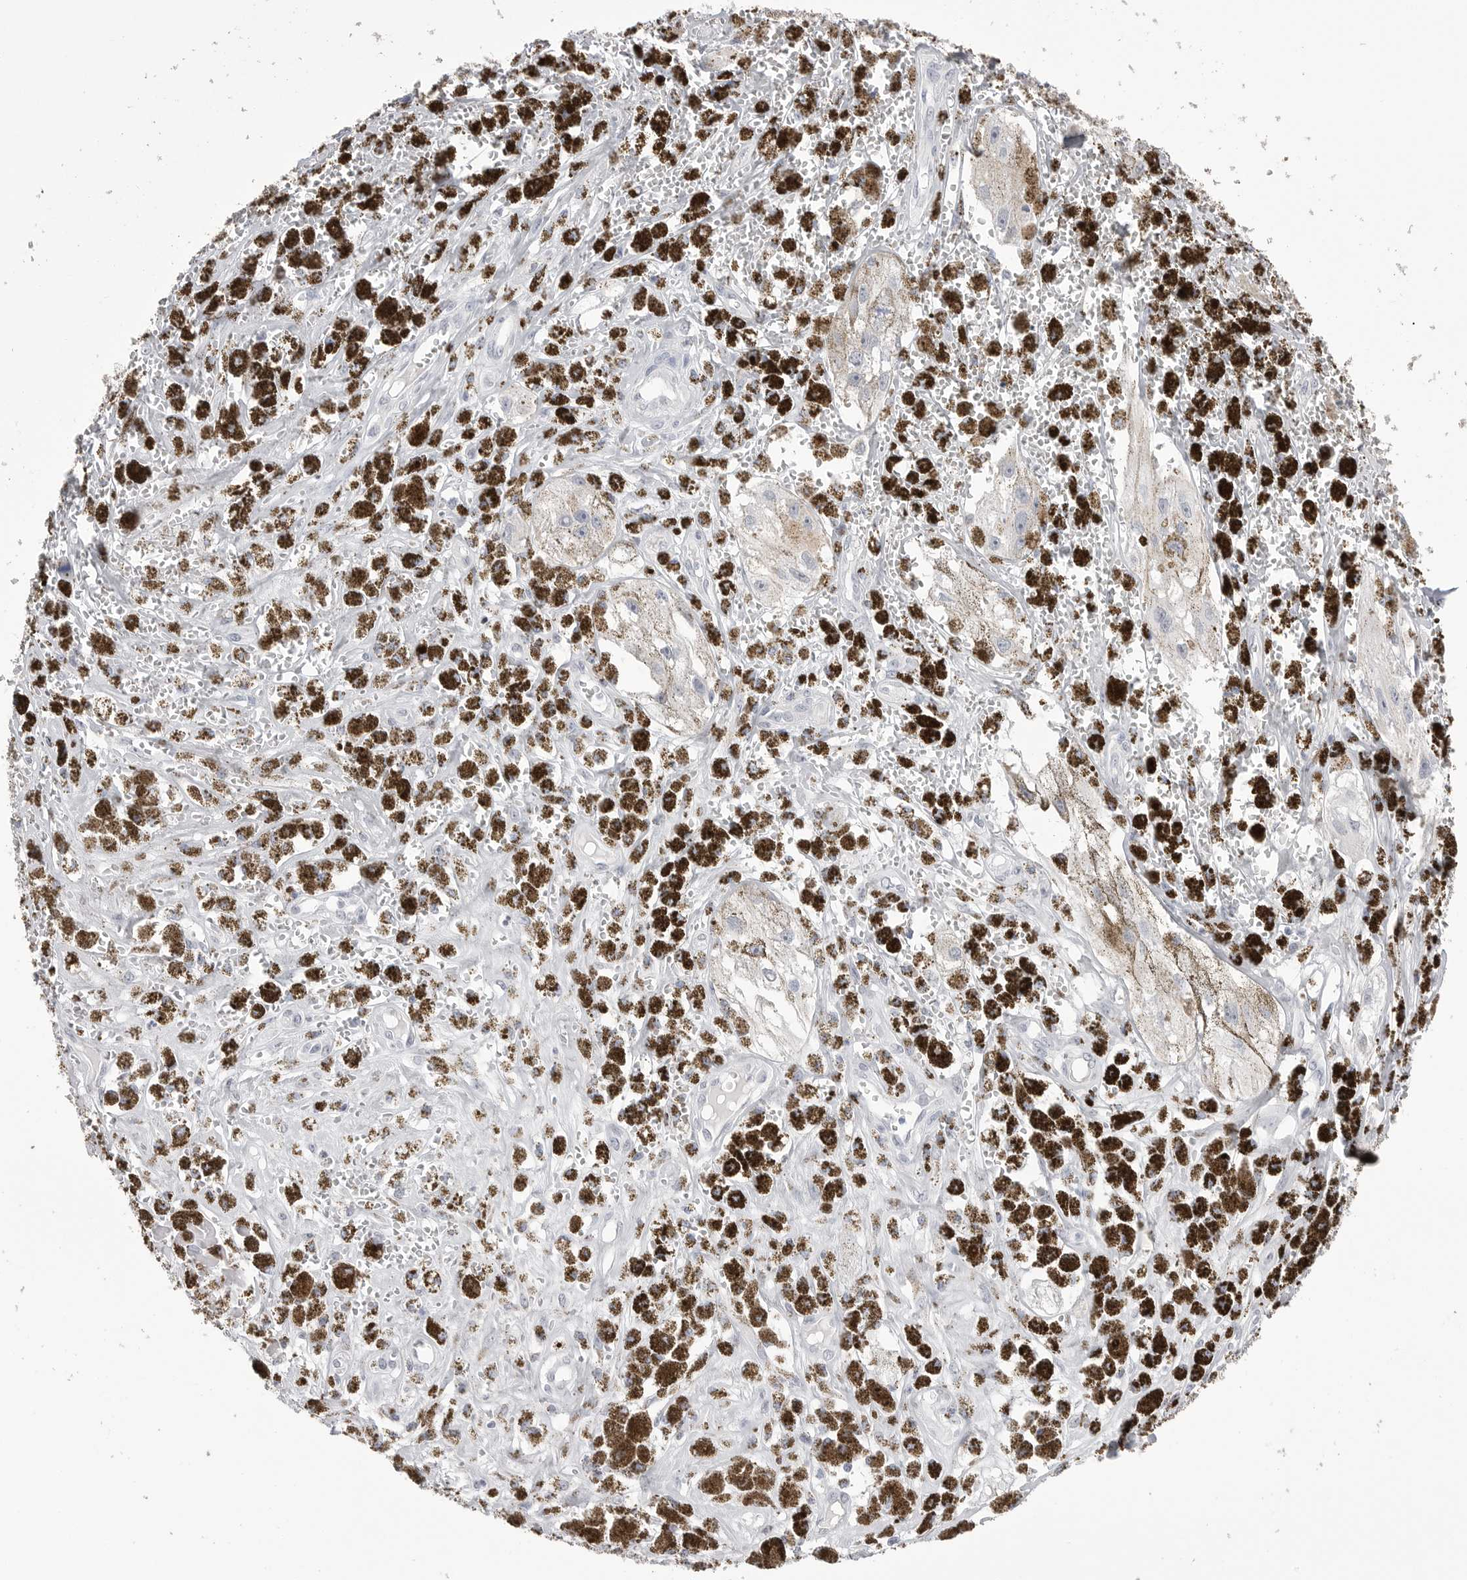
{"staining": {"intensity": "negative", "quantity": "none", "location": "none"}, "tissue": "melanoma", "cell_type": "Tumor cells", "image_type": "cancer", "snomed": [{"axis": "morphology", "description": "Malignant melanoma, NOS"}, {"axis": "topography", "description": "Skin"}], "caption": "This is a image of IHC staining of melanoma, which shows no staining in tumor cells.", "gene": "CPB1", "patient": {"sex": "male", "age": 88}}